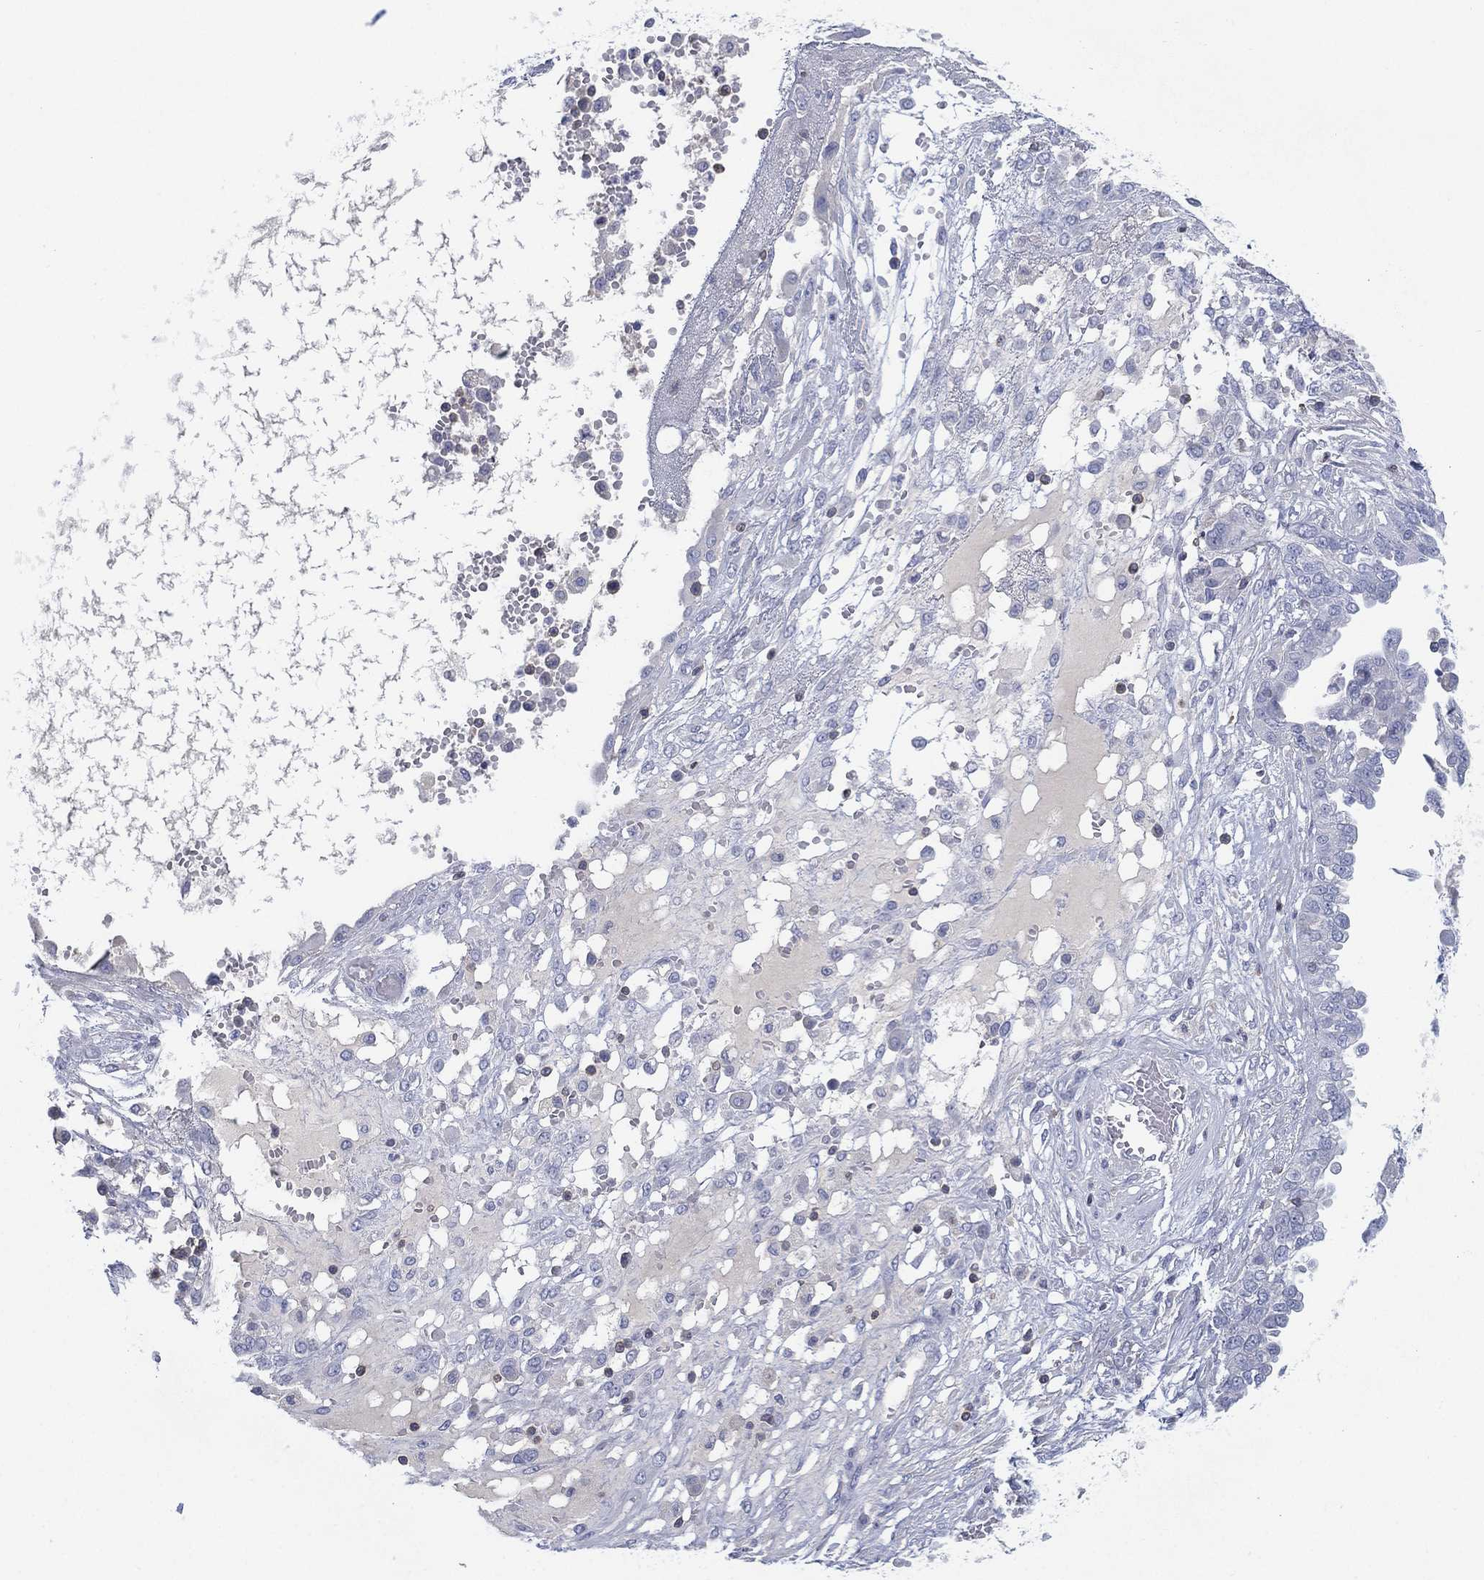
{"staining": {"intensity": "negative", "quantity": "none", "location": "none"}, "tissue": "ovarian cancer", "cell_type": "Tumor cells", "image_type": "cancer", "snomed": [{"axis": "morphology", "description": "Cystadenocarcinoma, serous, NOS"}, {"axis": "topography", "description": "Ovary"}], "caption": "This is an IHC micrograph of ovarian cancer (serous cystadenocarcinoma). There is no positivity in tumor cells.", "gene": "SEPTIN1", "patient": {"sex": "female", "age": 67}}